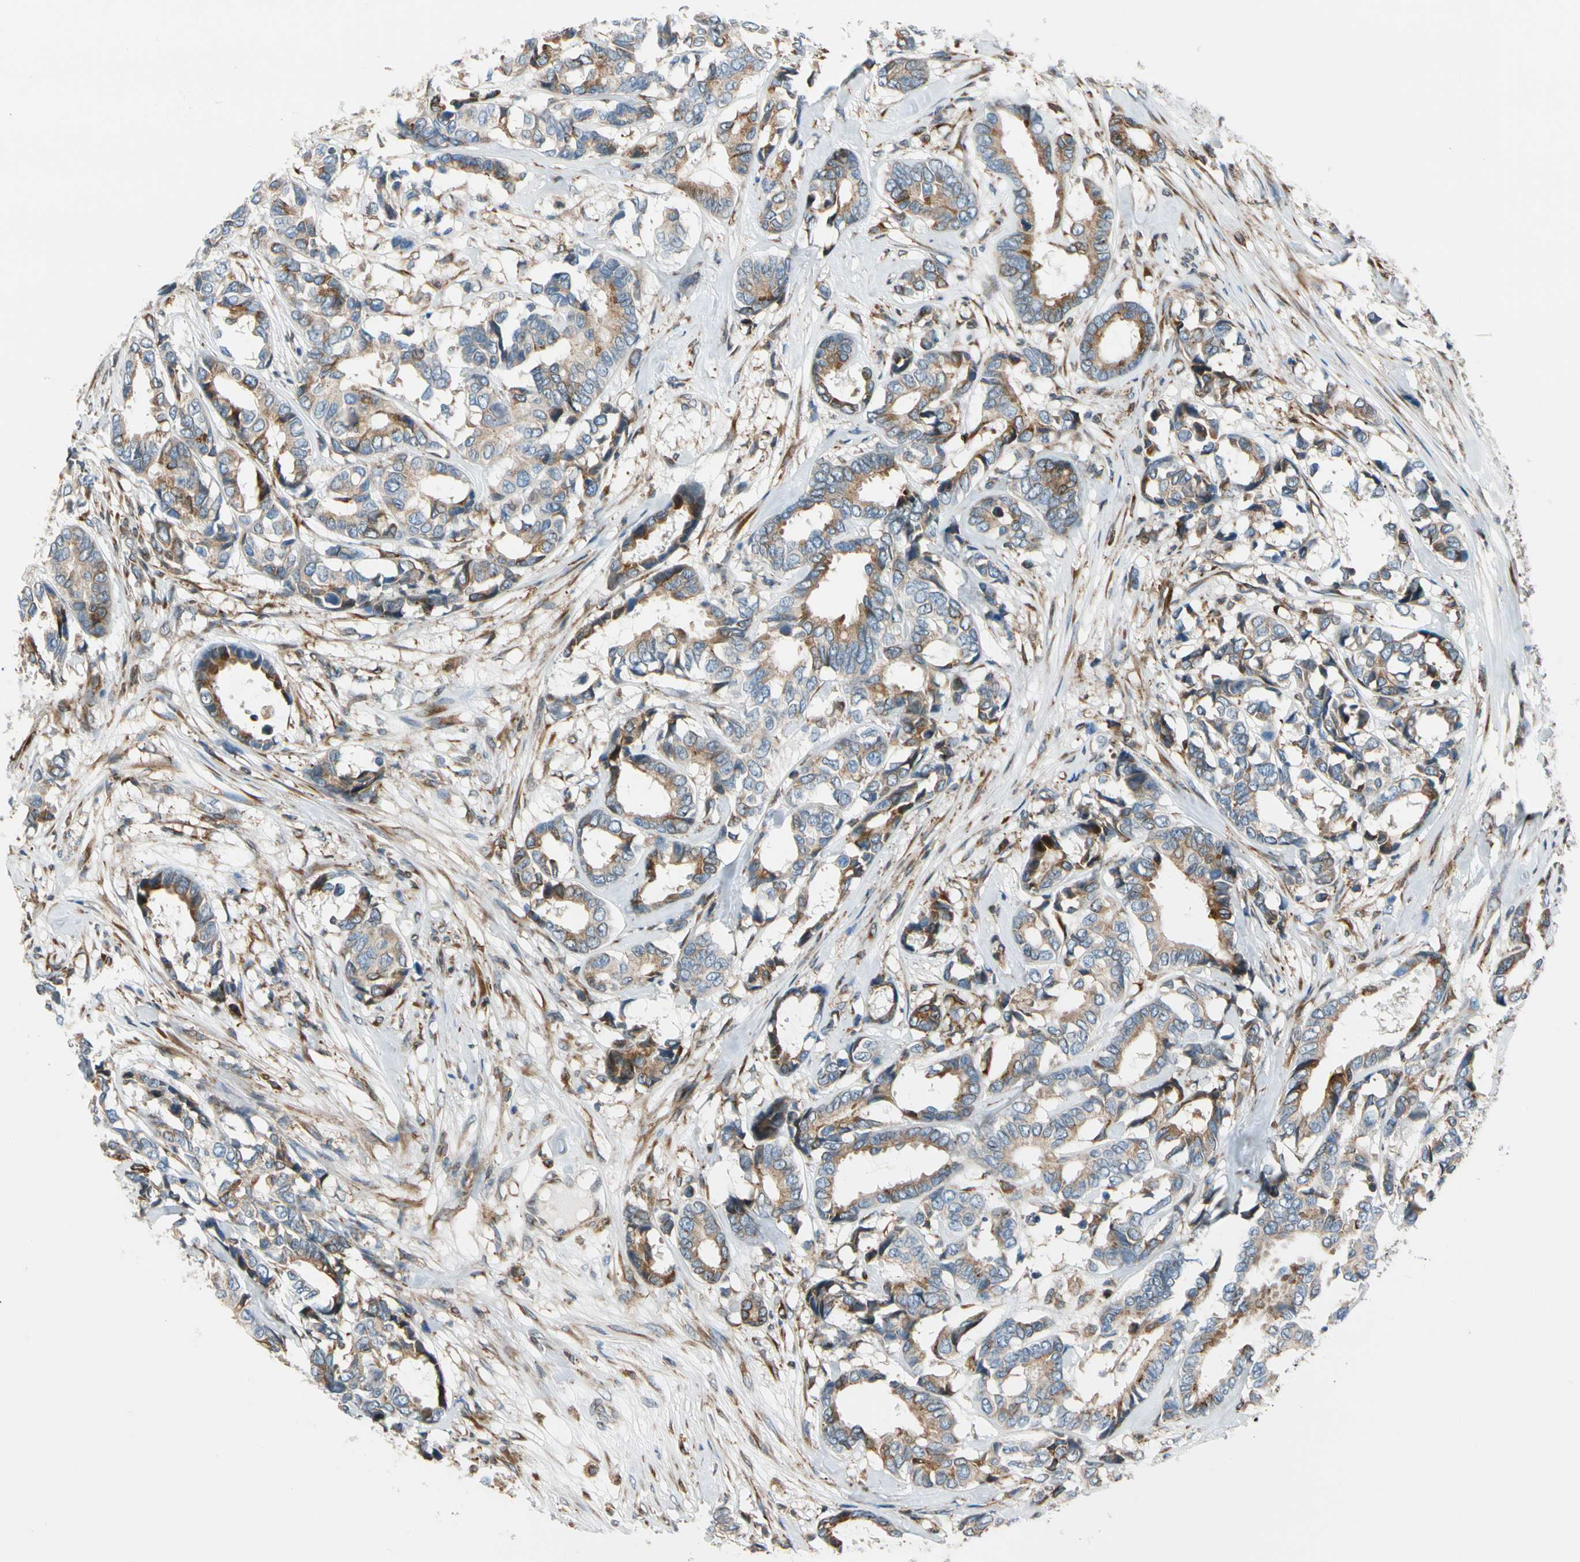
{"staining": {"intensity": "moderate", "quantity": "25%-75%", "location": "cytoplasmic/membranous"}, "tissue": "breast cancer", "cell_type": "Tumor cells", "image_type": "cancer", "snomed": [{"axis": "morphology", "description": "Duct carcinoma"}, {"axis": "topography", "description": "Breast"}], "caption": "Protein expression analysis of human breast cancer reveals moderate cytoplasmic/membranous expression in about 25%-75% of tumor cells. (brown staining indicates protein expression, while blue staining denotes nuclei).", "gene": "NUCB1", "patient": {"sex": "female", "age": 87}}